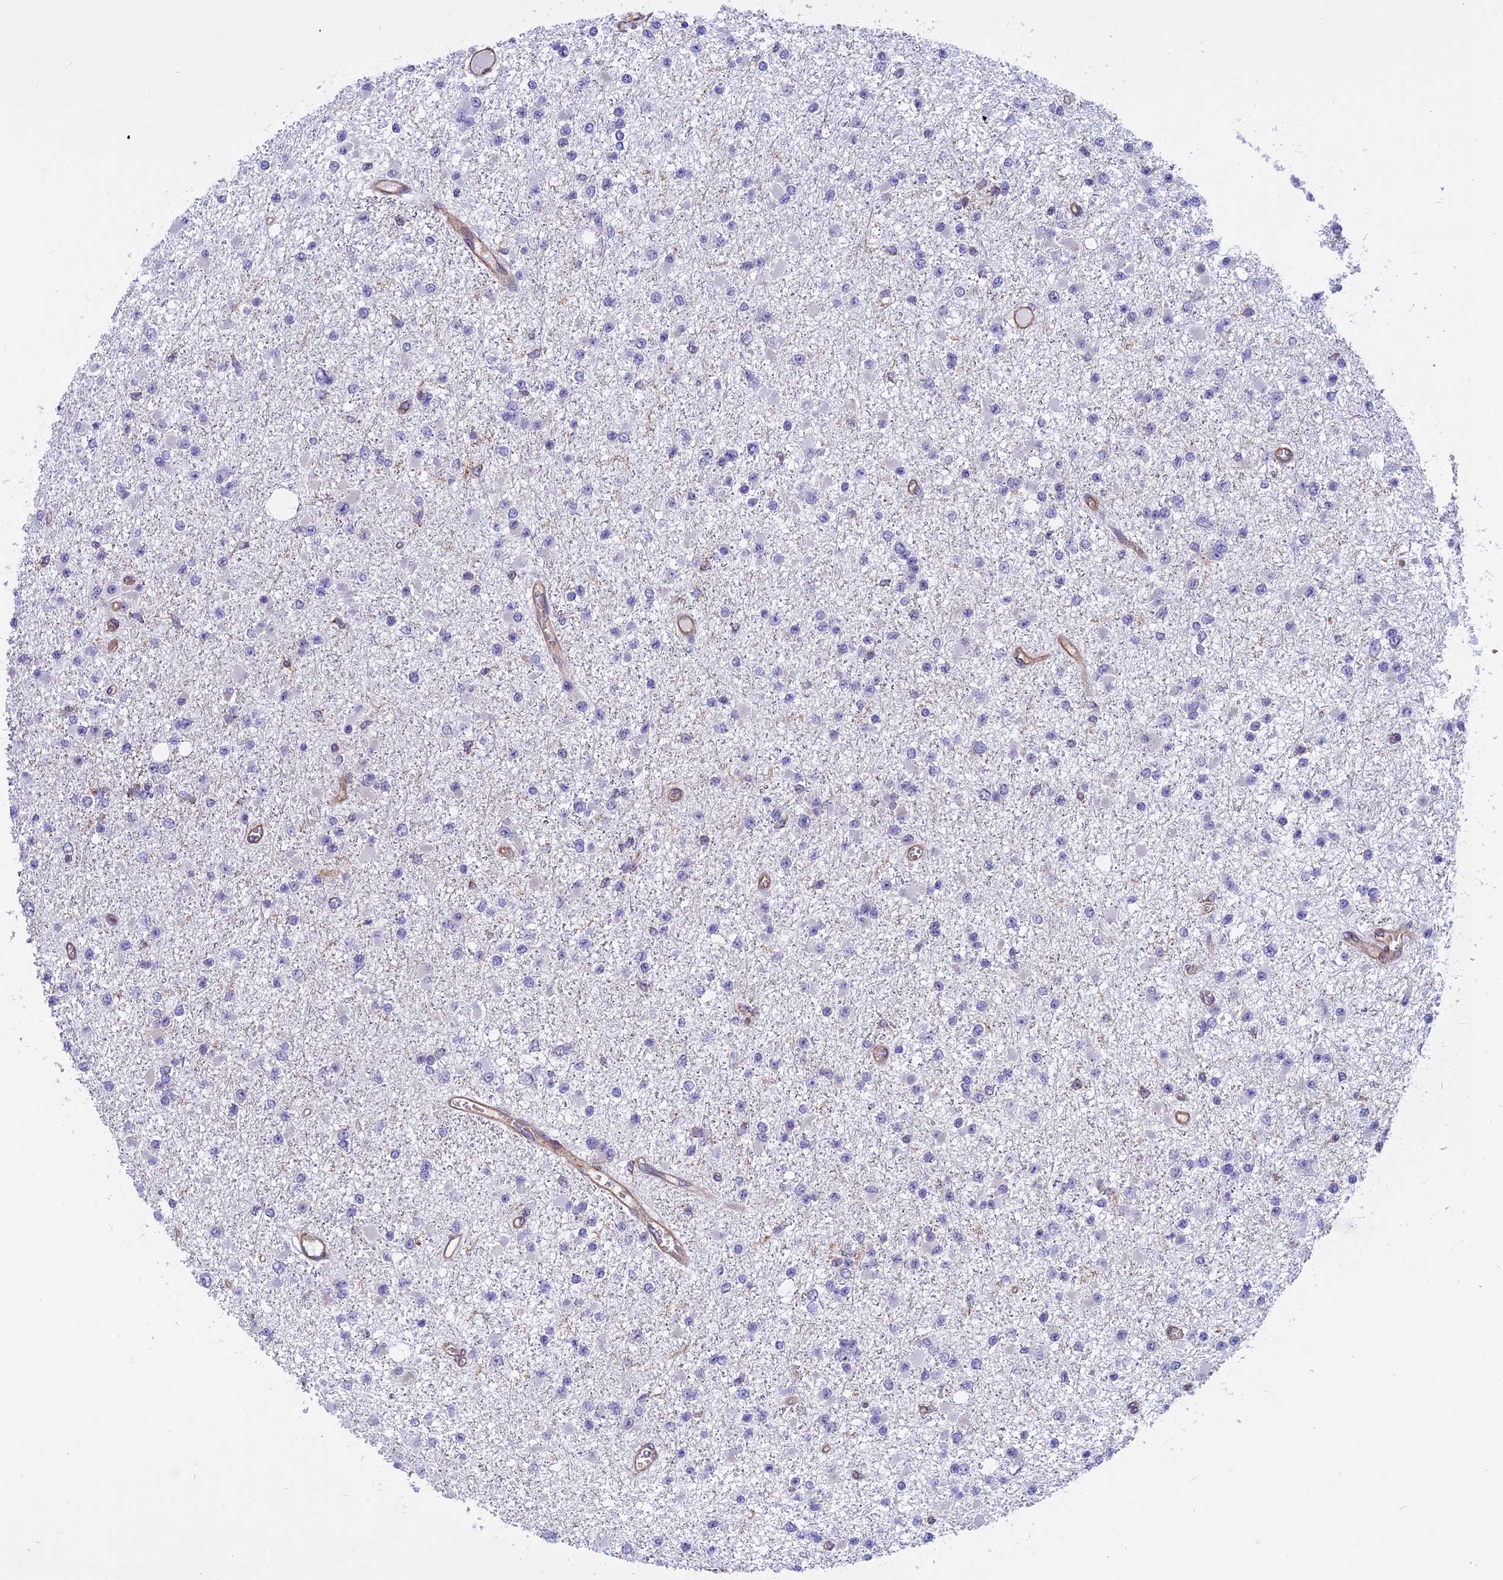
{"staining": {"intensity": "negative", "quantity": "none", "location": "none"}, "tissue": "glioma", "cell_type": "Tumor cells", "image_type": "cancer", "snomed": [{"axis": "morphology", "description": "Glioma, malignant, Low grade"}, {"axis": "topography", "description": "Brain"}], "caption": "This photomicrograph is of malignant glioma (low-grade) stained with immunohistochemistry to label a protein in brown with the nuclei are counter-stained blue. There is no expression in tumor cells. Nuclei are stained in blue.", "gene": "EHBP1L1", "patient": {"sex": "female", "age": 22}}